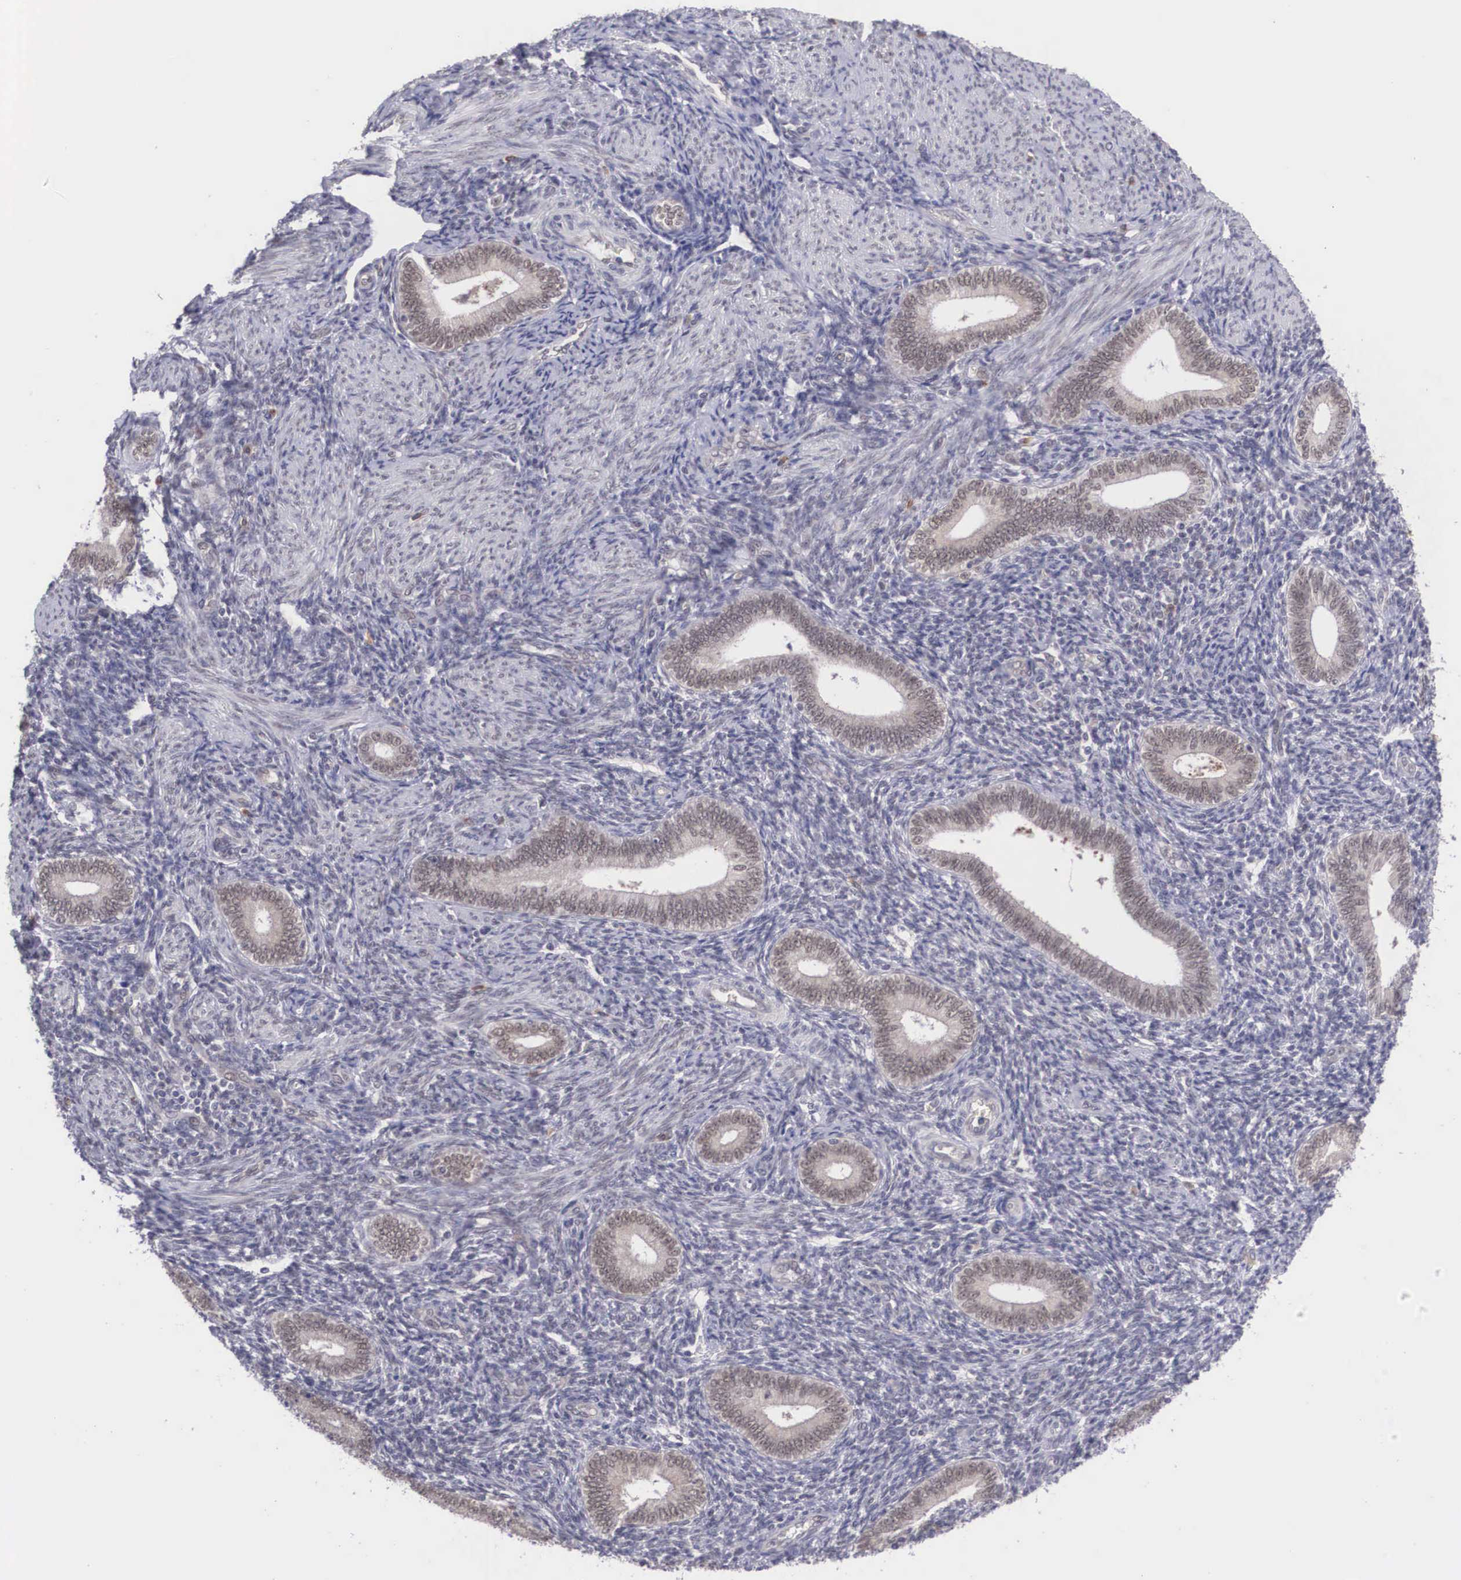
{"staining": {"intensity": "weak", "quantity": "<25%", "location": "cytoplasmic/membranous,nuclear"}, "tissue": "endometrium", "cell_type": "Cells in endometrial stroma", "image_type": "normal", "snomed": [{"axis": "morphology", "description": "Normal tissue, NOS"}, {"axis": "topography", "description": "Endometrium"}], "caption": "Image shows no protein positivity in cells in endometrial stroma of normal endometrium. The staining was performed using DAB to visualize the protein expression in brown, while the nuclei were stained in blue with hematoxylin (Magnification: 20x).", "gene": "NINL", "patient": {"sex": "female", "age": 35}}